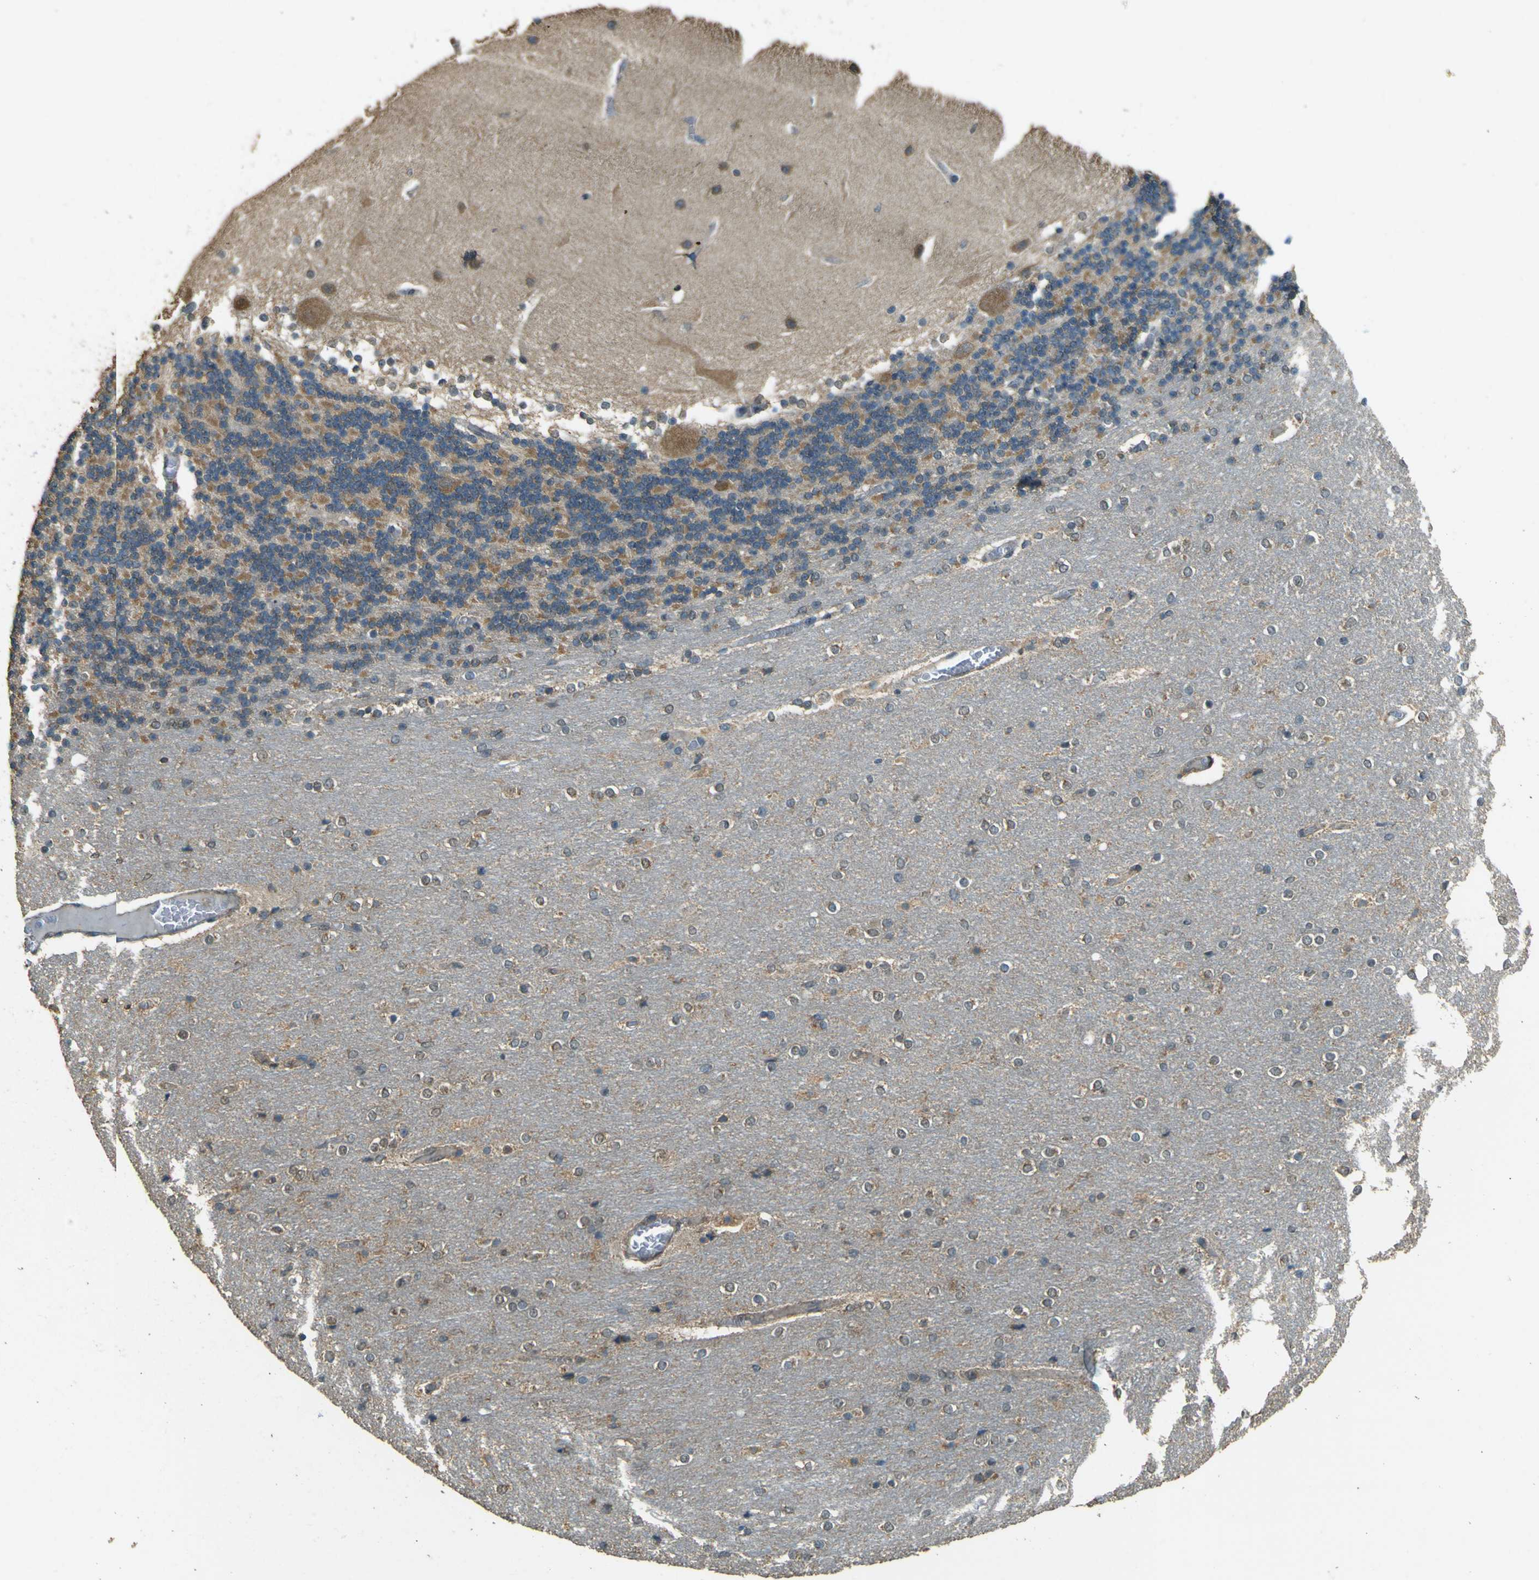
{"staining": {"intensity": "moderate", "quantity": "25%-75%", "location": "cytoplasmic/membranous"}, "tissue": "cerebellum", "cell_type": "Cells in granular layer", "image_type": "normal", "snomed": [{"axis": "morphology", "description": "Normal tissue, NOS"}, {"axis": "topography", "description": "Cerebellum"}], "caption": "Immunohistochemistry (DAB (3,3'-diaminobenzidine)) staining of unremarkable cerebellum demonstrates moderate cytoplasmic/membranous protein expression in about 25%-75% of cells in granular layer. (DAB = brown stain, brightfield microscopy at high magnification).", "gene": "GOLGA1", "patient": {"sex": "female", "age": 54}}